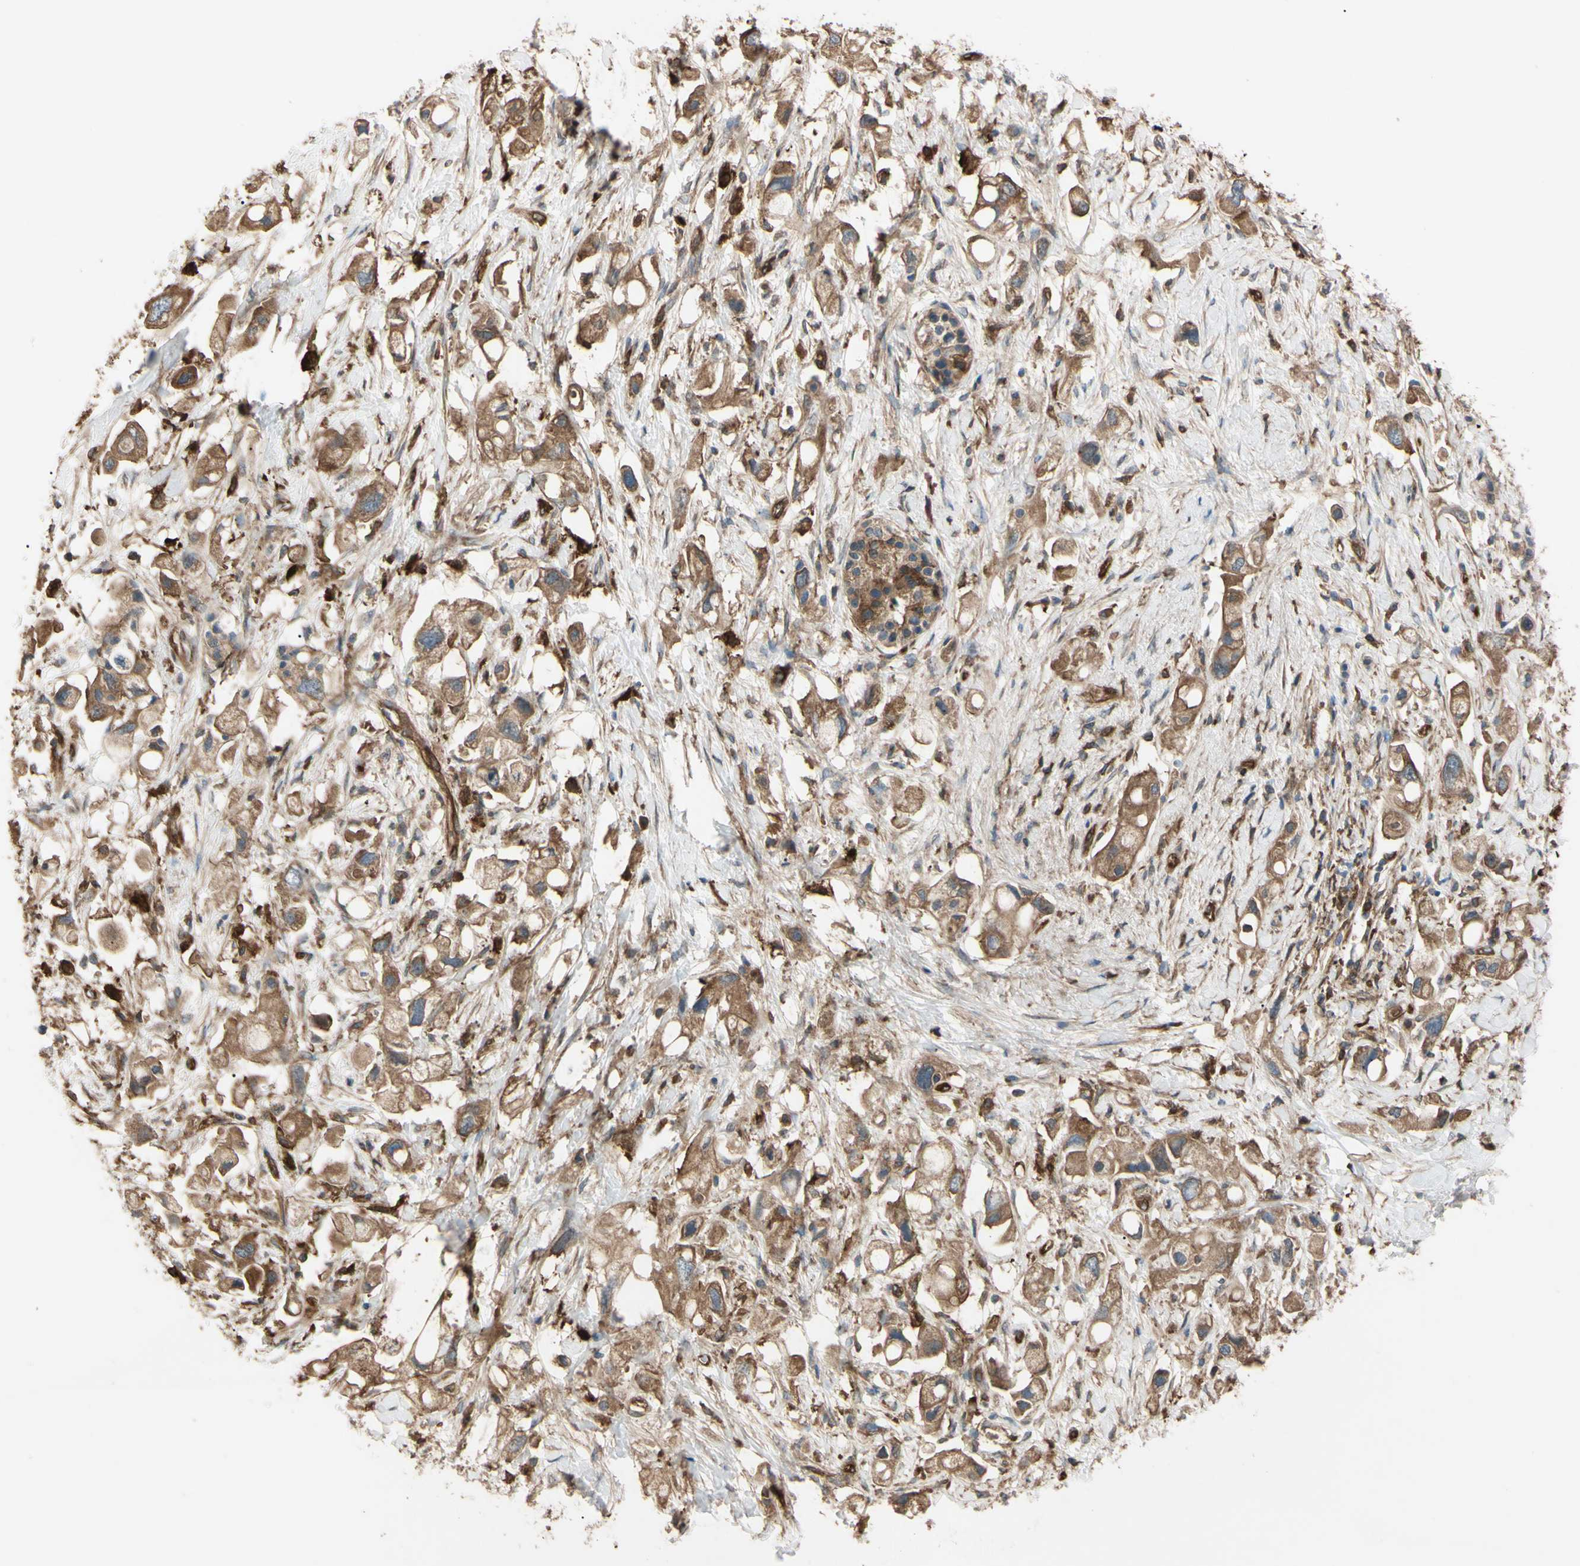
{"staining": {"intensity": "moderate", "quantity": ">75%", "location": "cytoplasmic/membranous"}, "tissue": "pancreatic cancer", "cell_type": "Tumor cells", "image_type": "cancer", "snomed": [{"axis": "morphology", "description": "Adenocarcinoma, NOS"}, {"axis": "topography", "description": "Pancreas"}], "caption": "High-magnification brightfield microscopy of pancreatic adenocarcinoma stained with DAB (brown) and counterstained with hematoxylin (blue). tumor cells exhibit moderate cytoplasmic/membranous positivity is appreciated in approximately>75% of cells. (IHC, brightfield microscopy, high magnification).", "gene": "PTPN12", "patient": {"sex": "female", "age": 56}}